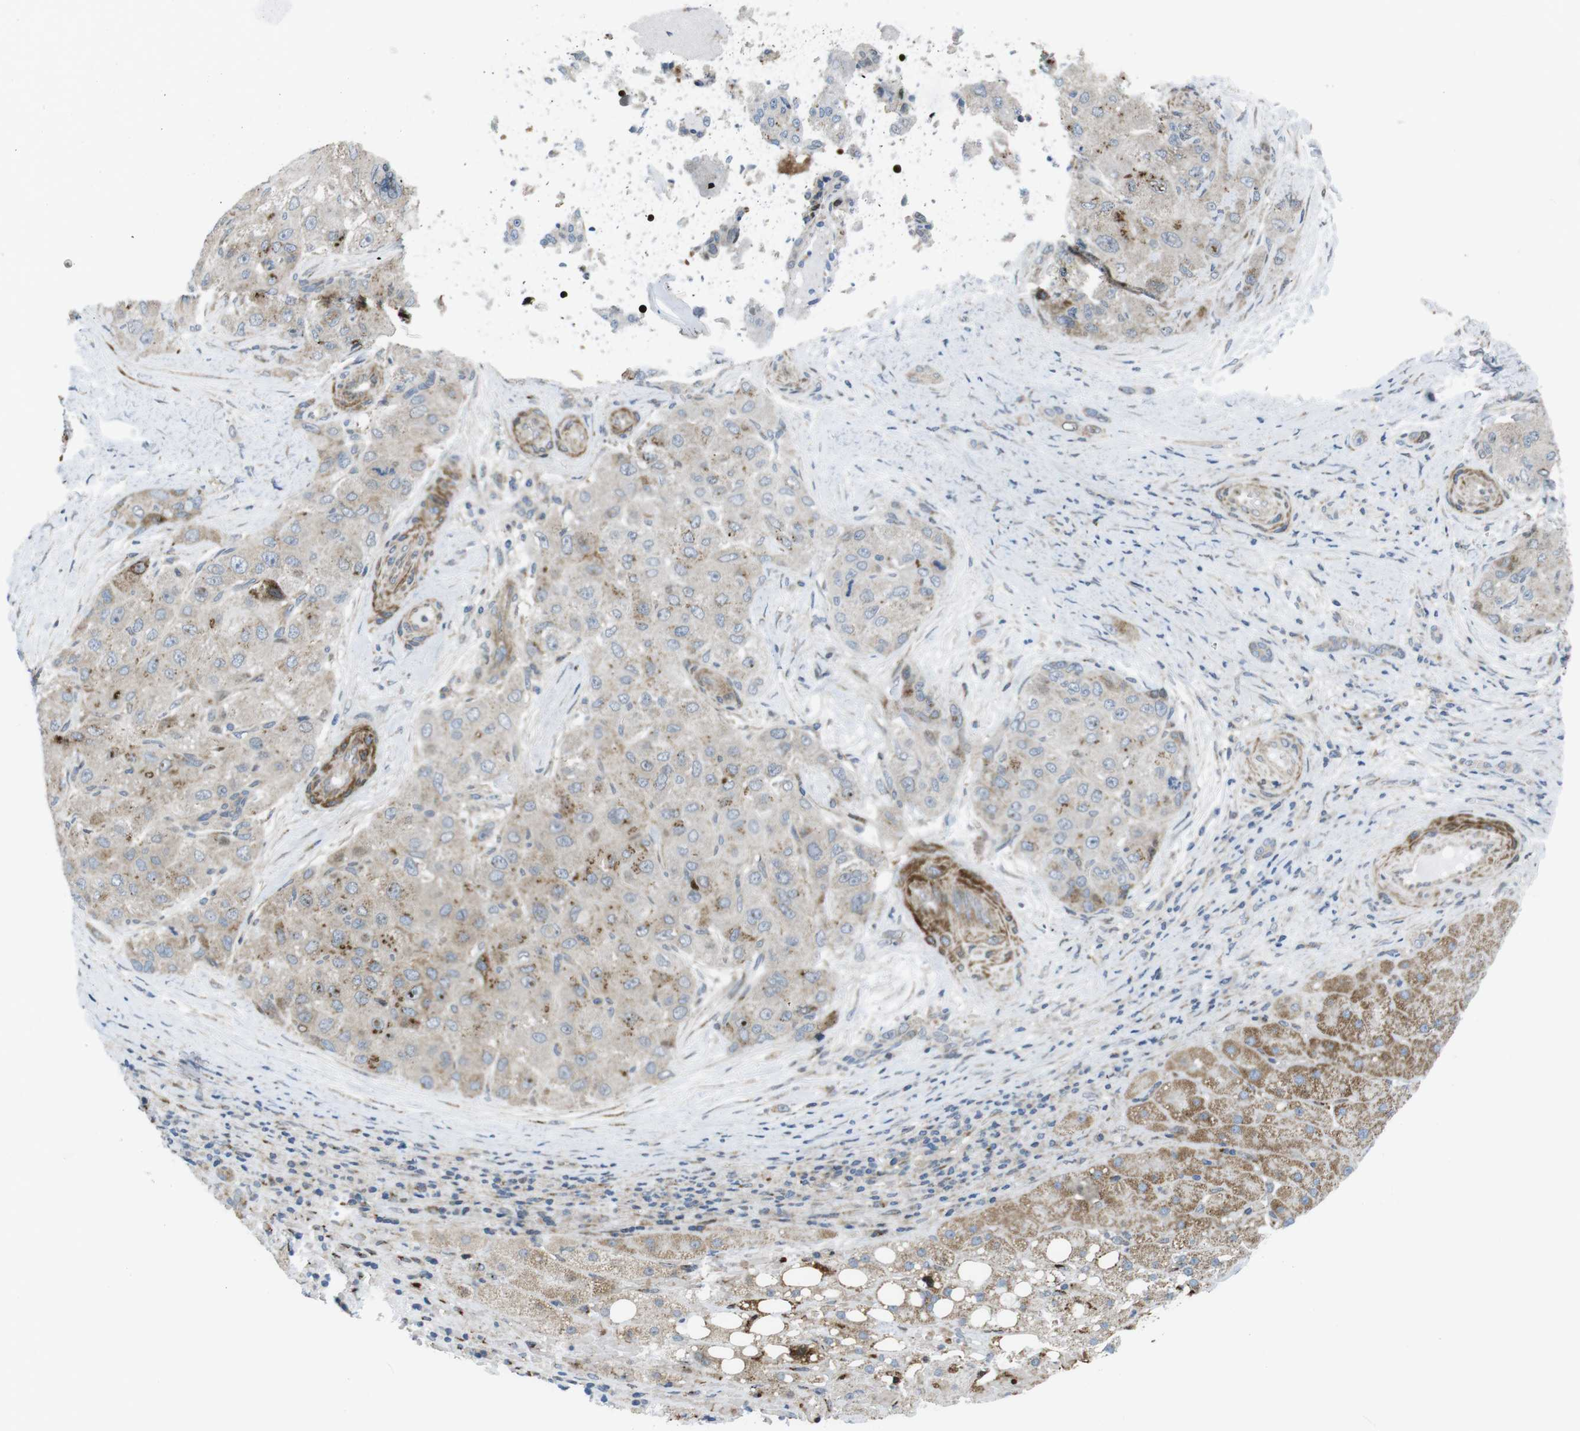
{"staining": {"intensity": "weak", "quantity": ">75%", "location": "cytoplasmic/membranous"}, "tissue": "liver cancer", "cell_type": "Tumor cells", "image_type": "cancer", "snomed": [{"axis": "morphology", "description": "Carcinoma, Hepatocellular, NOS"}, {"axis": "topography", "description": "Liver"}], "caption": "DAB immunohistochemical staining of hepatocellular carcinoma (liver) demonstrates weak cytoplasmic/membranous protein expression in approximately >75% of tumor cells. Immunohistochemistry stains the protein of interest in brown and the nuclei are stained blue.", "gene": "CUL7", "patient": {"sex": "male", "age": 80}}